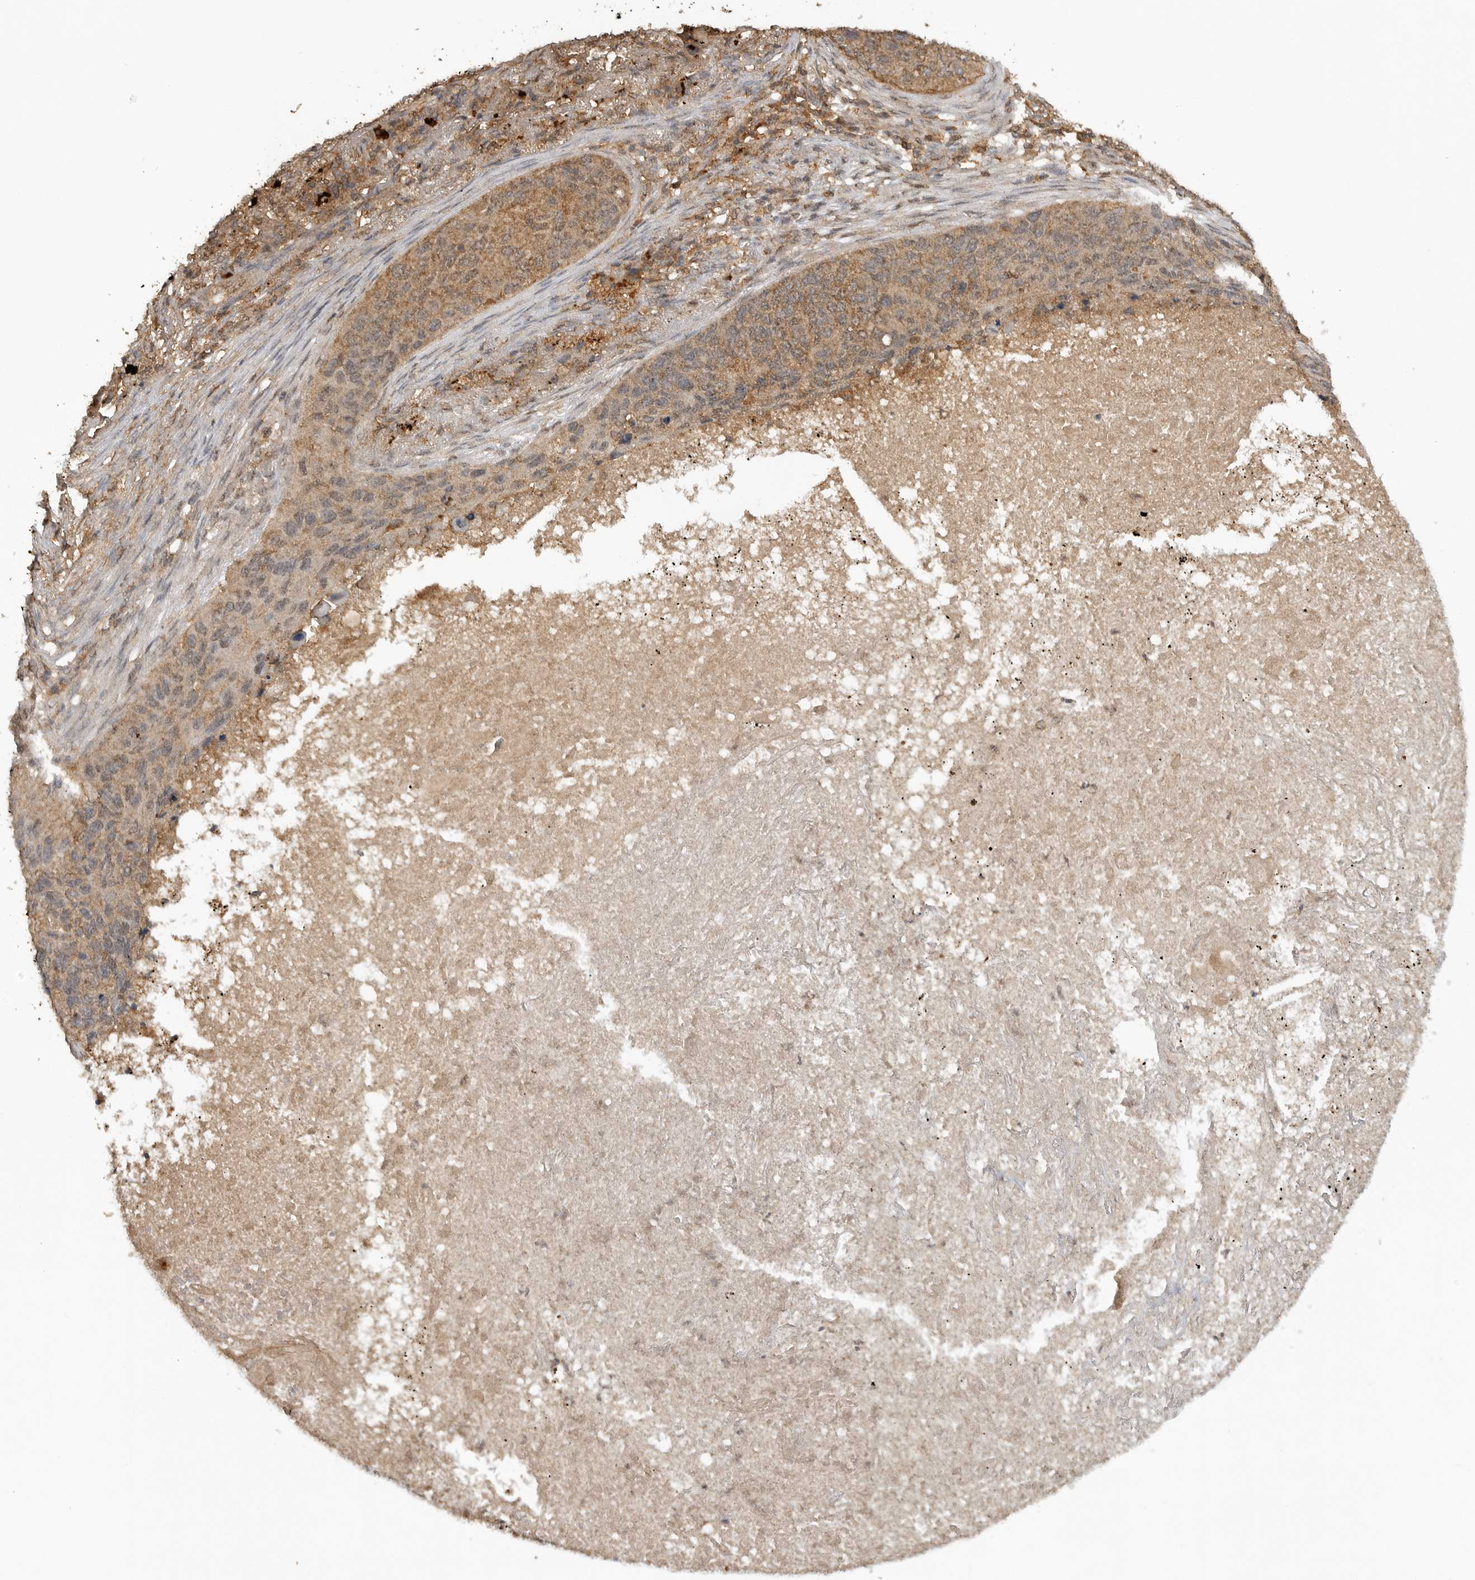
{"staining": {"intensity": "weak", "quantity": ">75%", "location": "cytoplasmic/membranous,nuclear"}, "tissue": "lung cancer", "cell_type": "Tumor cells", "image_type": "cancer", "snomed": [{"axis": "morphology", "description": "Squamous cell carcinoma, NOS"}, {"axis": "topography", "description": "Lung"}], "caption": "The histopathology image displays staining of lung squamous cell carcinoma, revealing weak cytoplasmic/membranous and nuclear protein expression (brown color) within tumor cells.", "gene": "ICOSLG", "patient": {"sex": "female", "age": 63}}